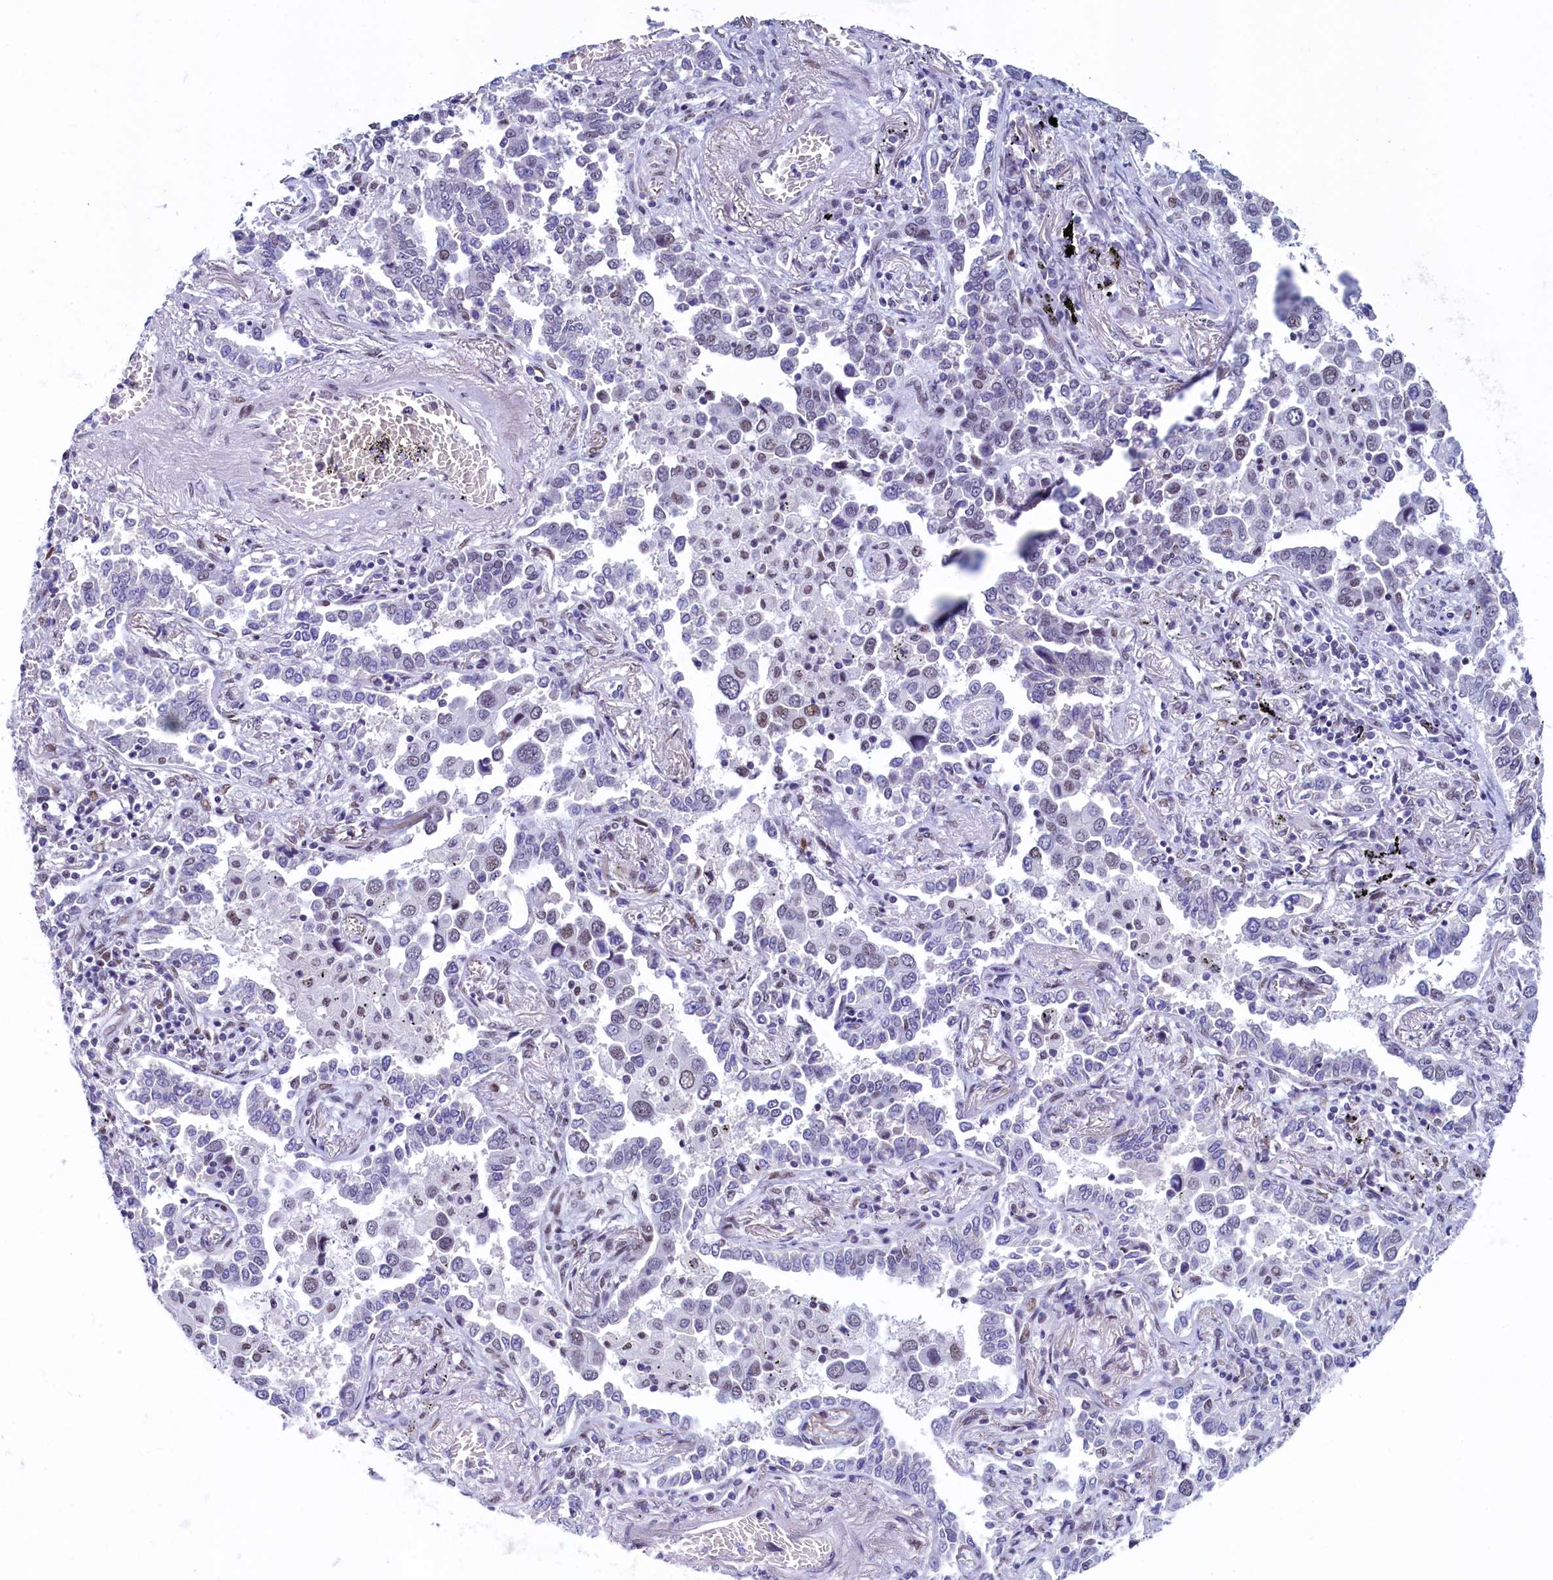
{"staining": {"intensity": "negative", "quantity": "none", "location": "none"}, "tissue": "lung cancer", "cell_type": "Tumor cells", "image_type": "cancer", "snomed": [{"axis": "morphology", "description": "Adenocarcinoma, NOS"}, {"axis": "topography", "description": "Lung"}], "caption": "There is no significant positivity in tumor cells of lung cancer (adenocarcinoma).", "gene": "SUGP2", "patient": {"sex": "male", "age": 67}}